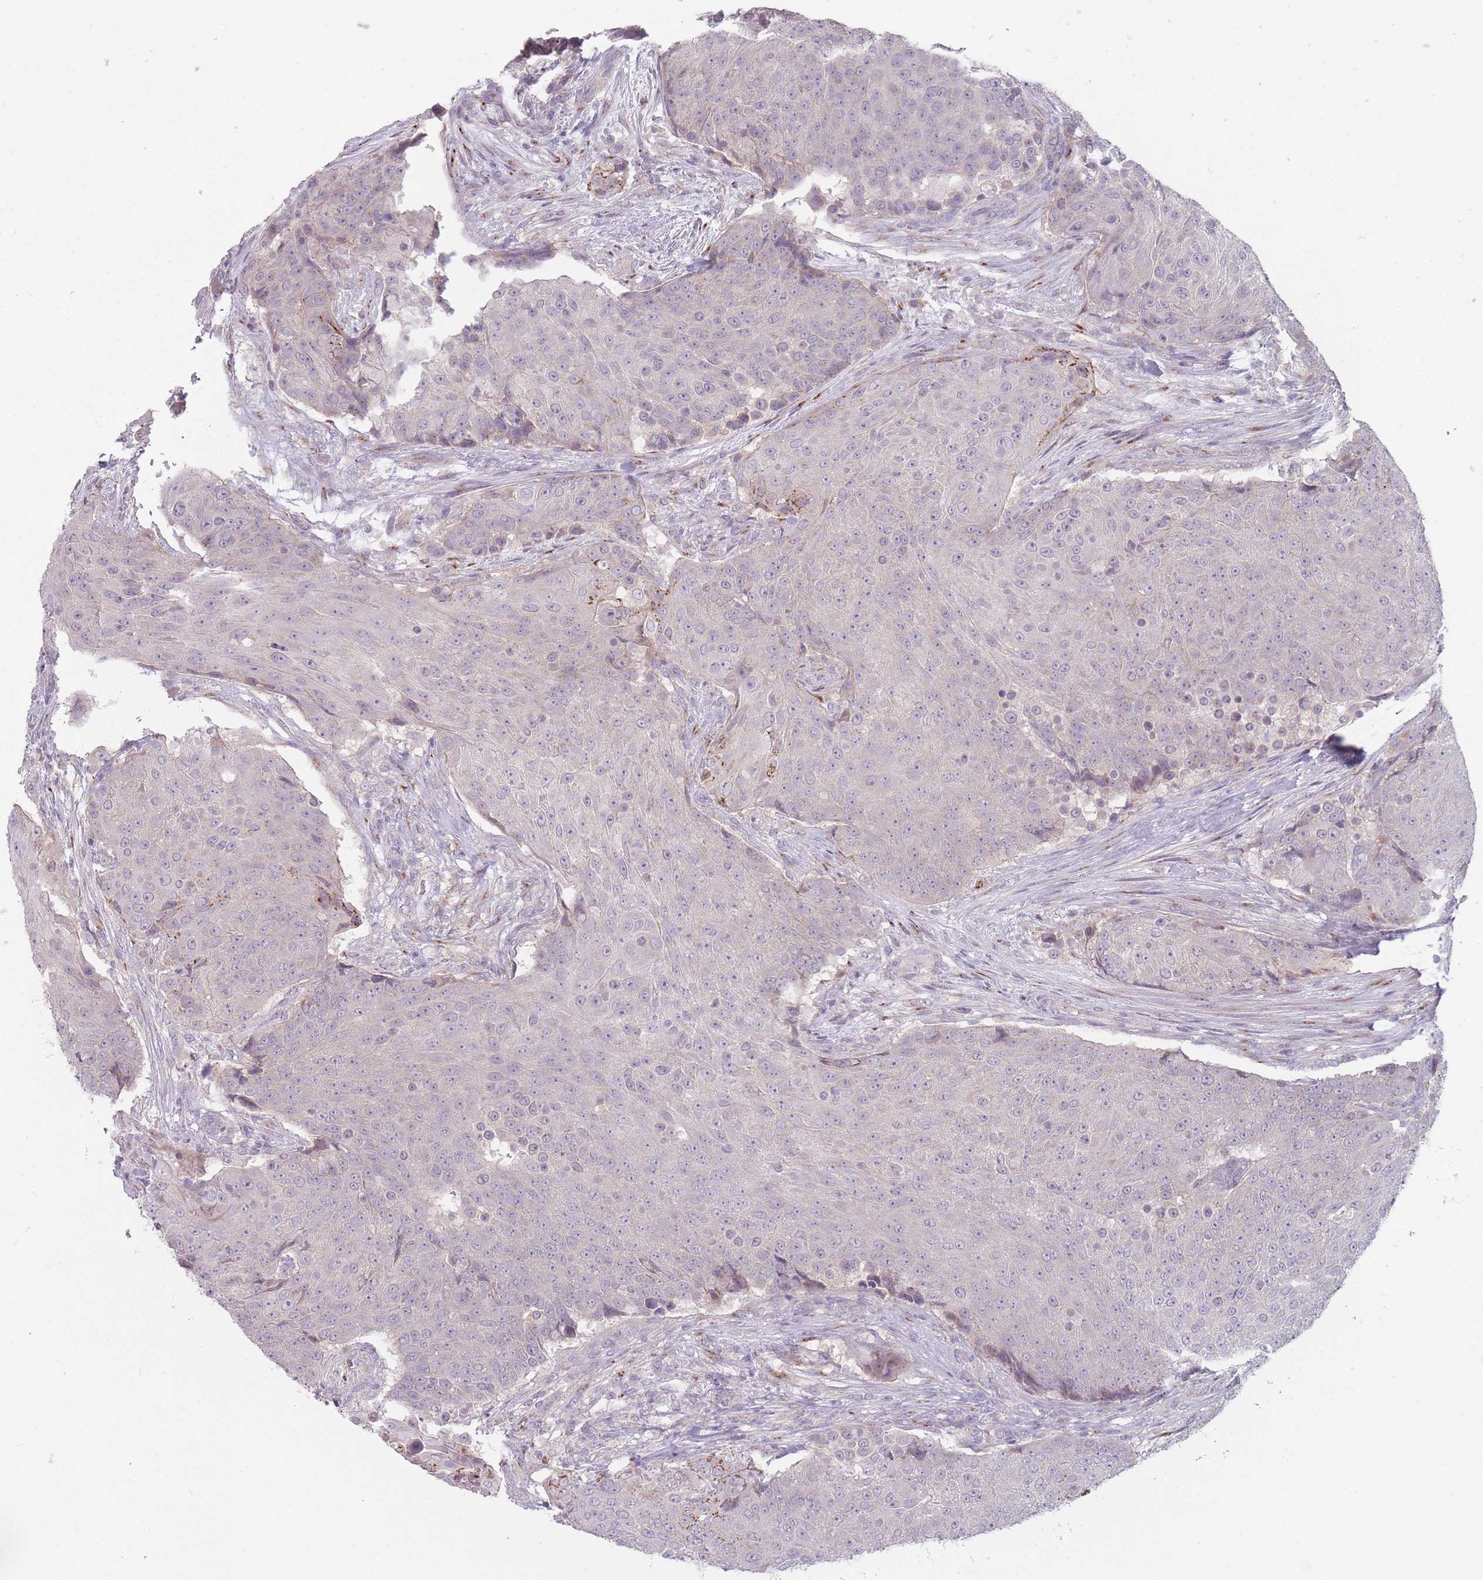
{"staining": {"intensity": "moderate", "quantity": "<25%", "location": "cytoplasmic/membranous"}, "tissue": "urothelial cancer", "cell_type": "Tumor cells", "image_type": "cancer", "snomed": [{"axis": "morphology", "description": "Urothelial carcinoma, High grade"}, {"axis": "topography", "description": "Urinary bladder"}], "caption": "Immunohistochemical staining of urothelial cancer shows moderate cytoplasmic/membranous protein staining in approximately <25% of tumor cells.", "gene": "AKAIN1", "patient": {"sex": "female", "age": 63}}